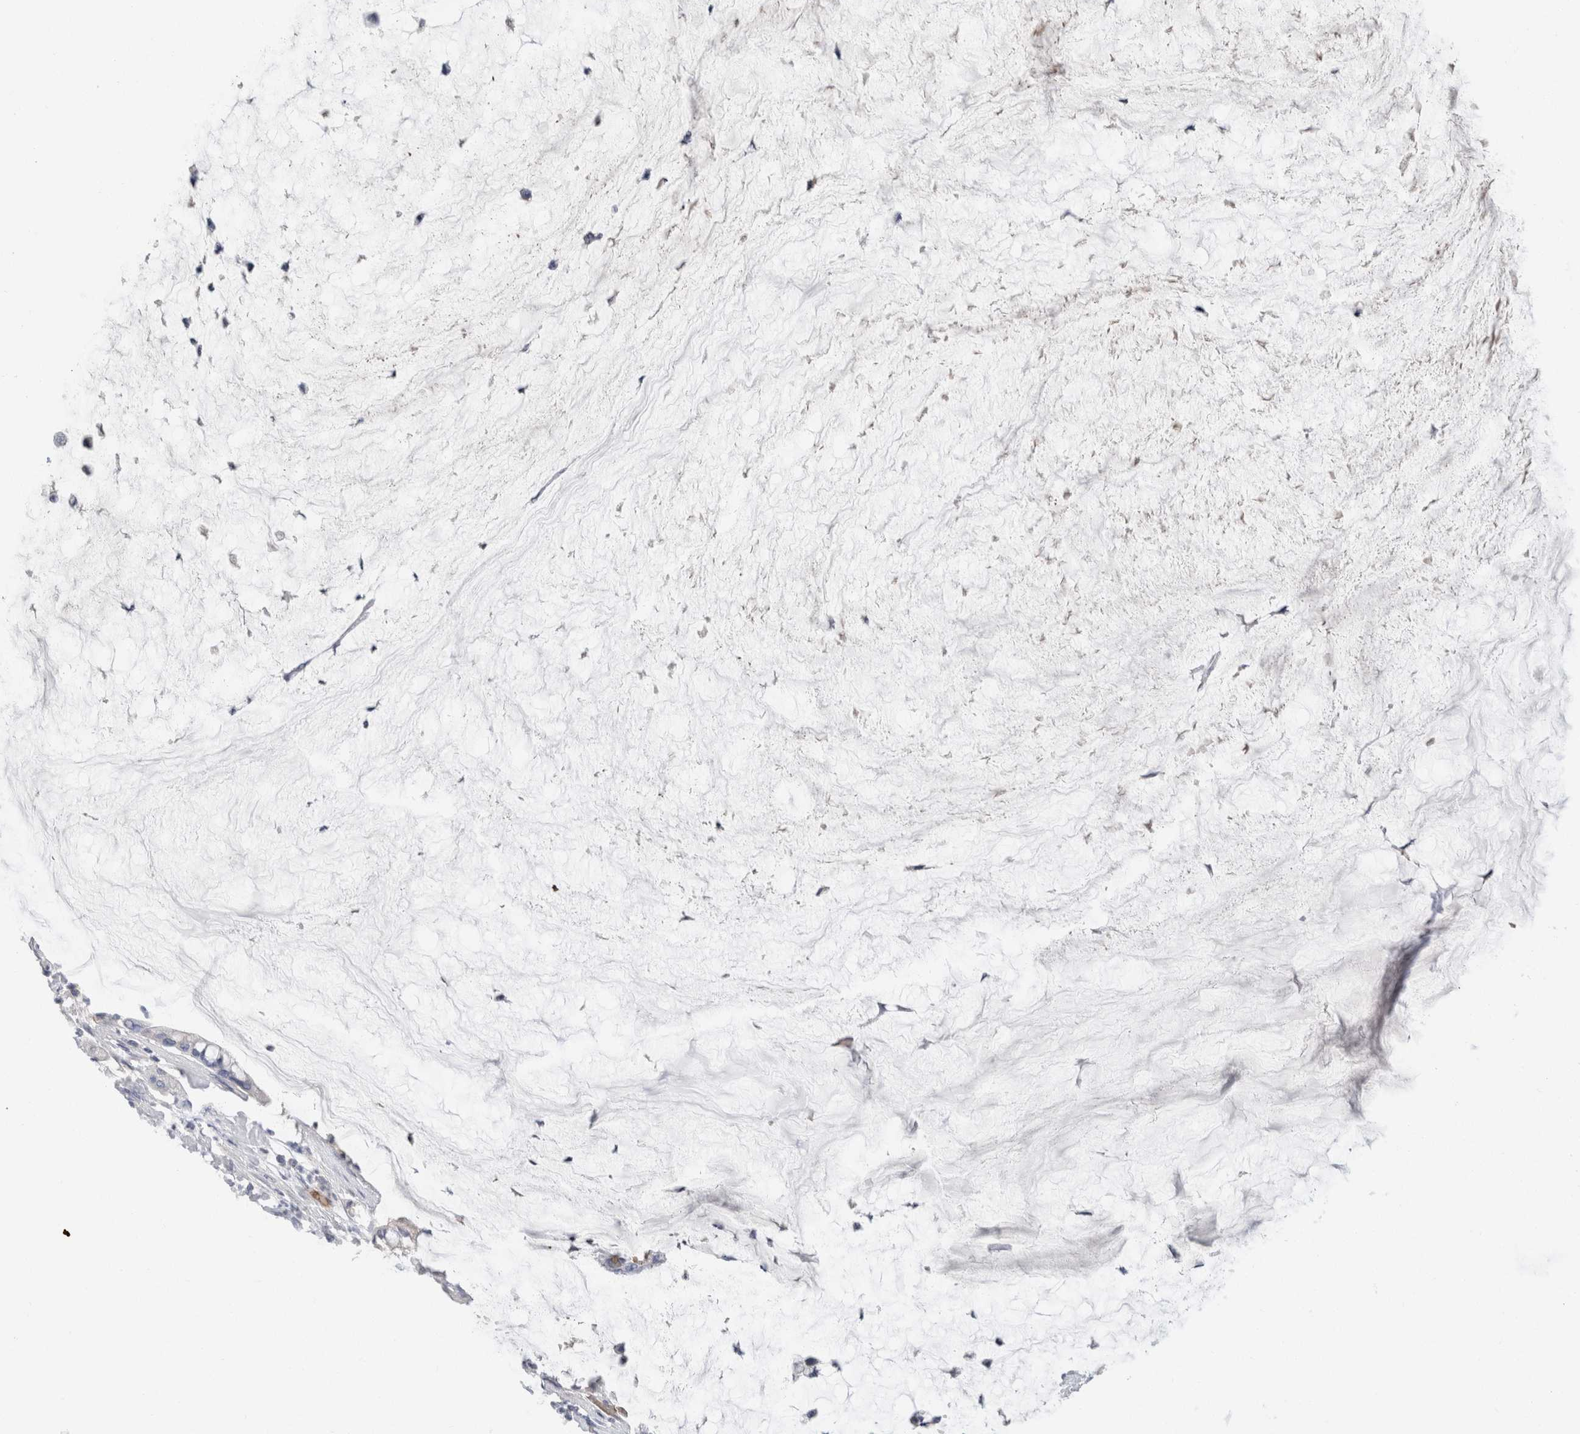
{"staining": {"intensity": "negative", "quantity": "none", "location": "none"}, "tissue": "pancreatic cancer", "cell_type": "Tumor cells", "image_type": "cancer", "snomed": [{"axis": "morphology", "description": "Adenocarcinoma, NOS"}, {"axis": "topography", "description": "Pancreas"}], "caption": "Tumor cells show no significant protein positivity in pancreatic cancer.", "gene": "CA1", "patient": {"sex": "male", "age": 41}}